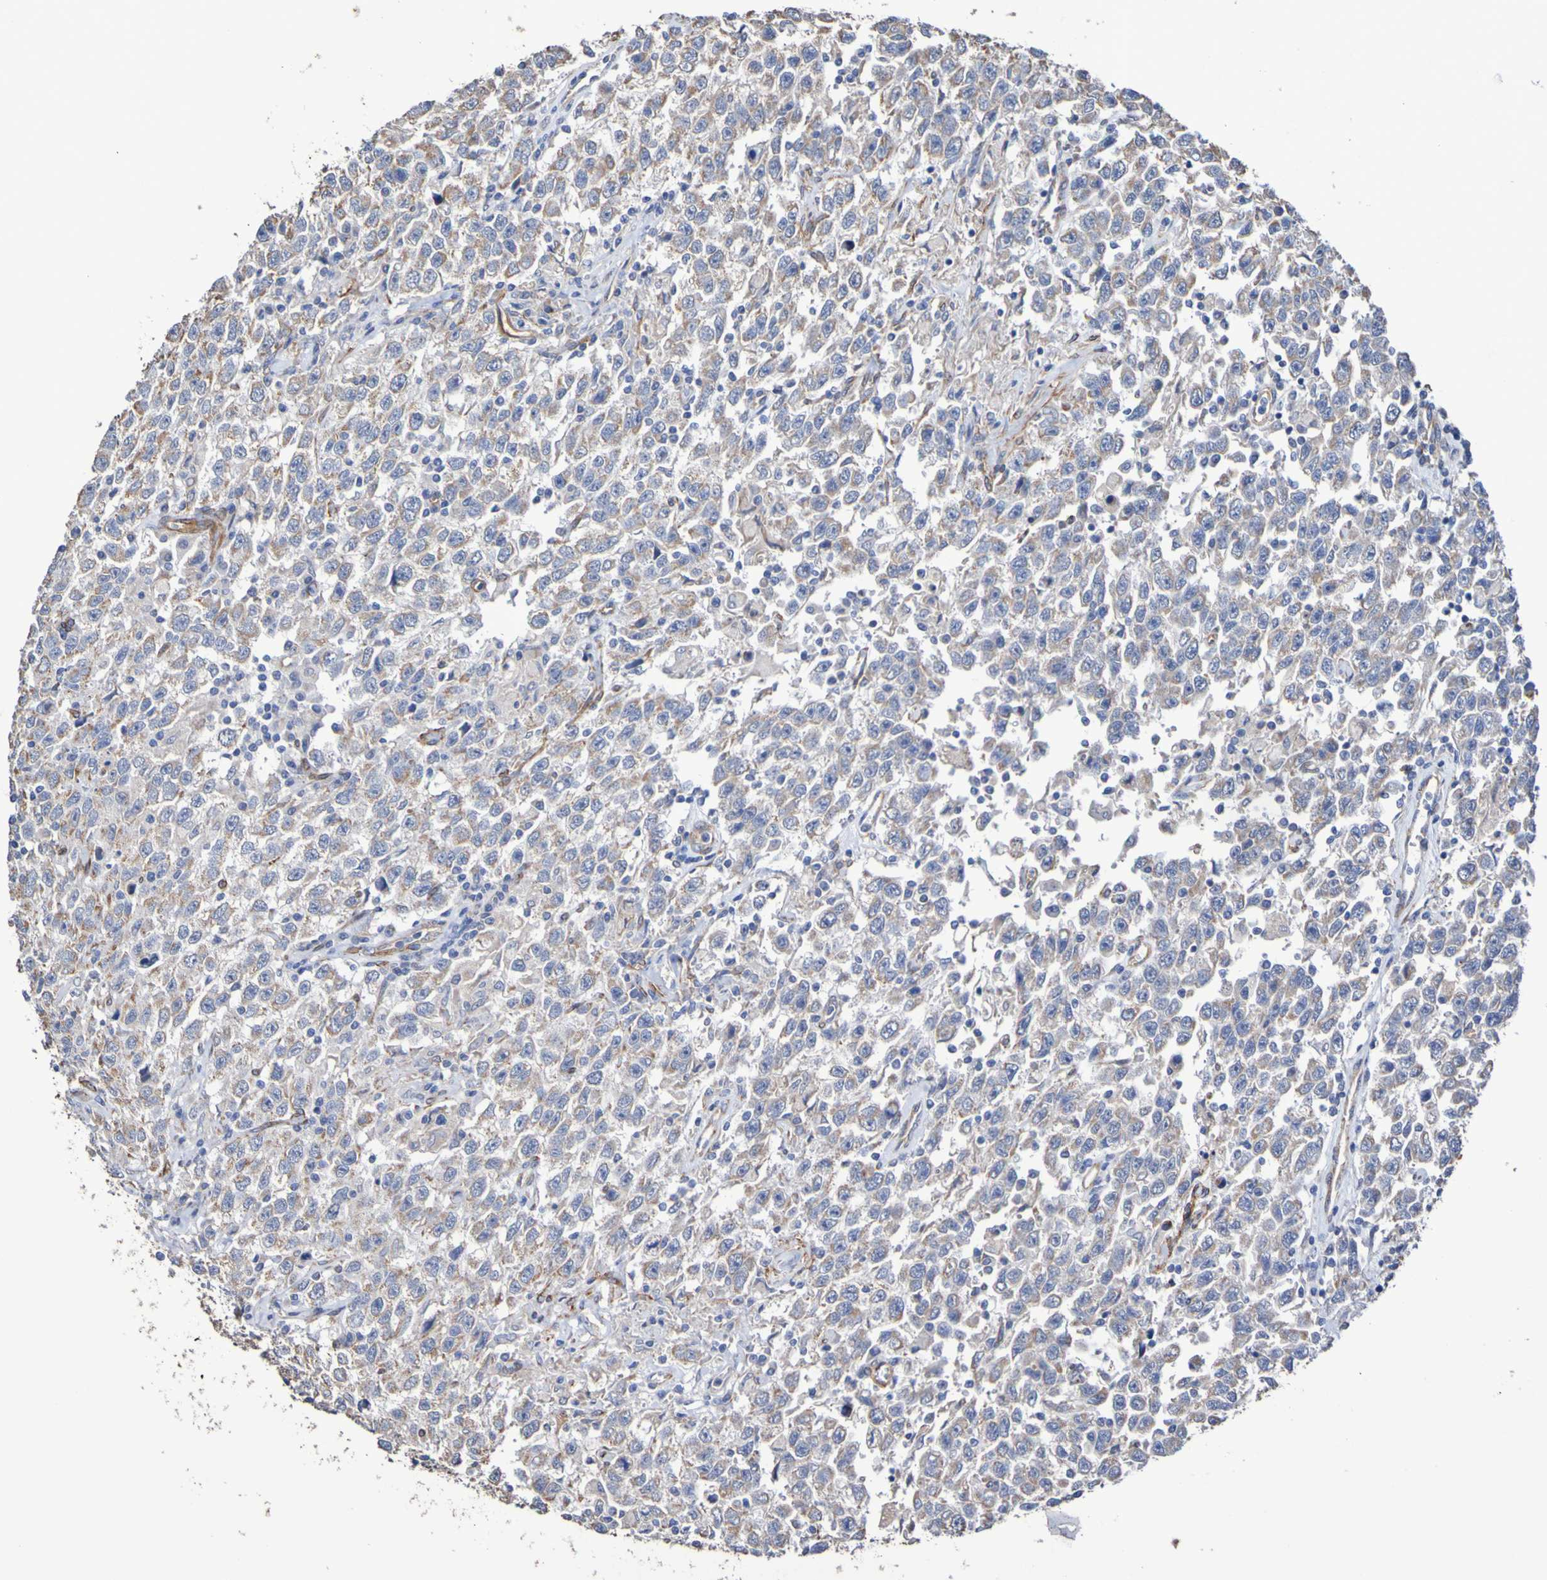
{"staining": {"intensity": "weak", "quantity": "25%-75%", "location": "cytoplasmic/membranous"}, "tissue": "testis cancer", "cell_type": "Tumor cells", "image_type": "cancer", "snomed": [{"axis": "morphology", "description": "Seminoma, NOS"}, {"axis": "topography", "description": "Testis"}], "caption": "Immunohistochemistry (IHC) histopathology image of neoplastic tissue: human testis seminoma stained using IHC displays low levels of weak protein expression localized specifically in the cytoplasmic/membranous of tumor cells, appearing as a cytoplasmic/membranous brown color.", "gene": "ELMOD3", "patient": {"sex": "male", "age": 41}}